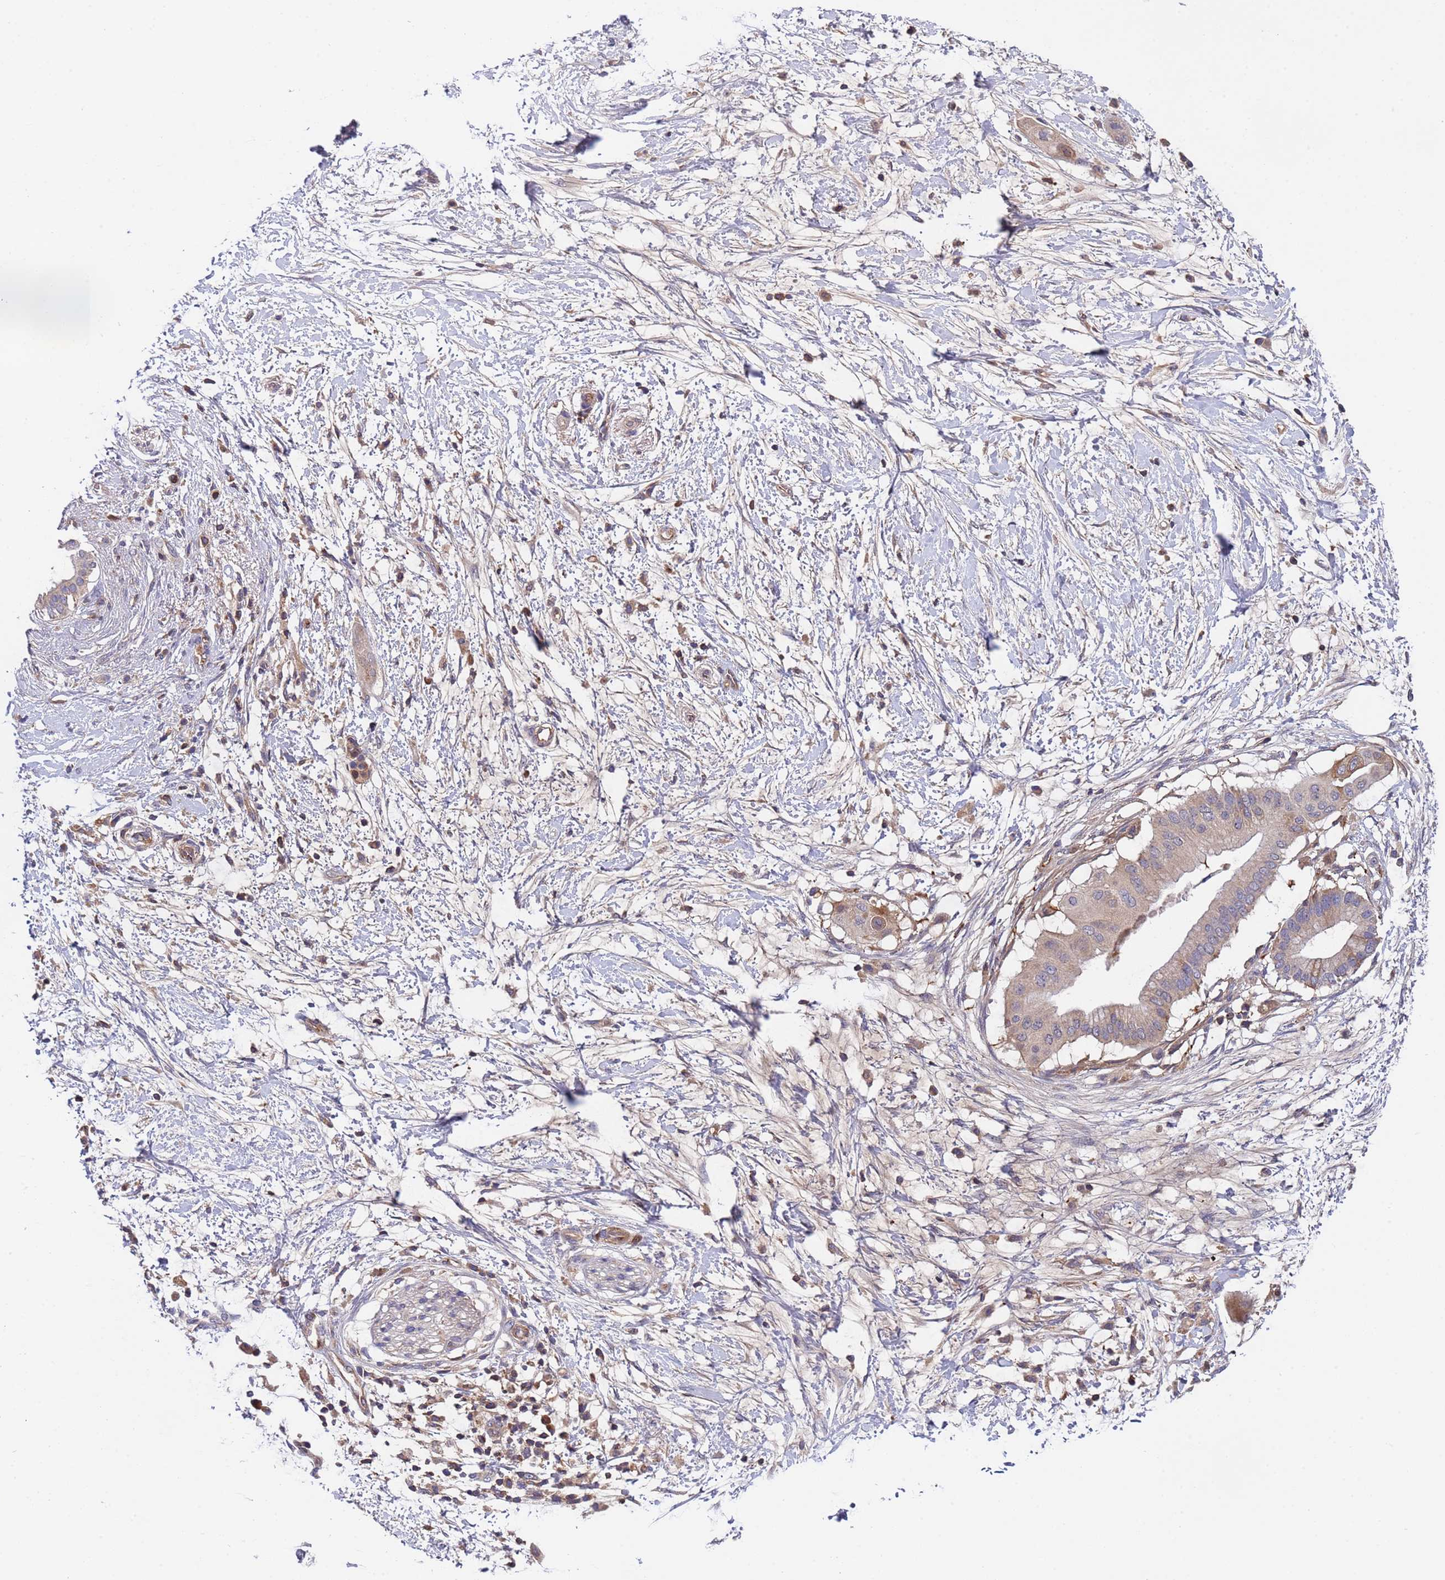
{"staining": {"intensity": "weak", "quantity": ">75%", "location": "cytoplasmic/membranous"}, "tissue": "pancreatic cancer", "cell_type": "Tumor cells", "image_type": "cancer", "snomed": [{"axis": "morphology", "description": "Adenocarcinoma, NOS"}, {"axis": "topography", "description": "Pancreas"}], "caption": "Immunohistochemical staining of pancreatic cancer (adenocarcinoma) exhibits weak cytoplasmic/membranous protein staining in approximately >75% of tumor cells.", "gene": "PARP16", "patient": {"sex": "male", "age": 68}}